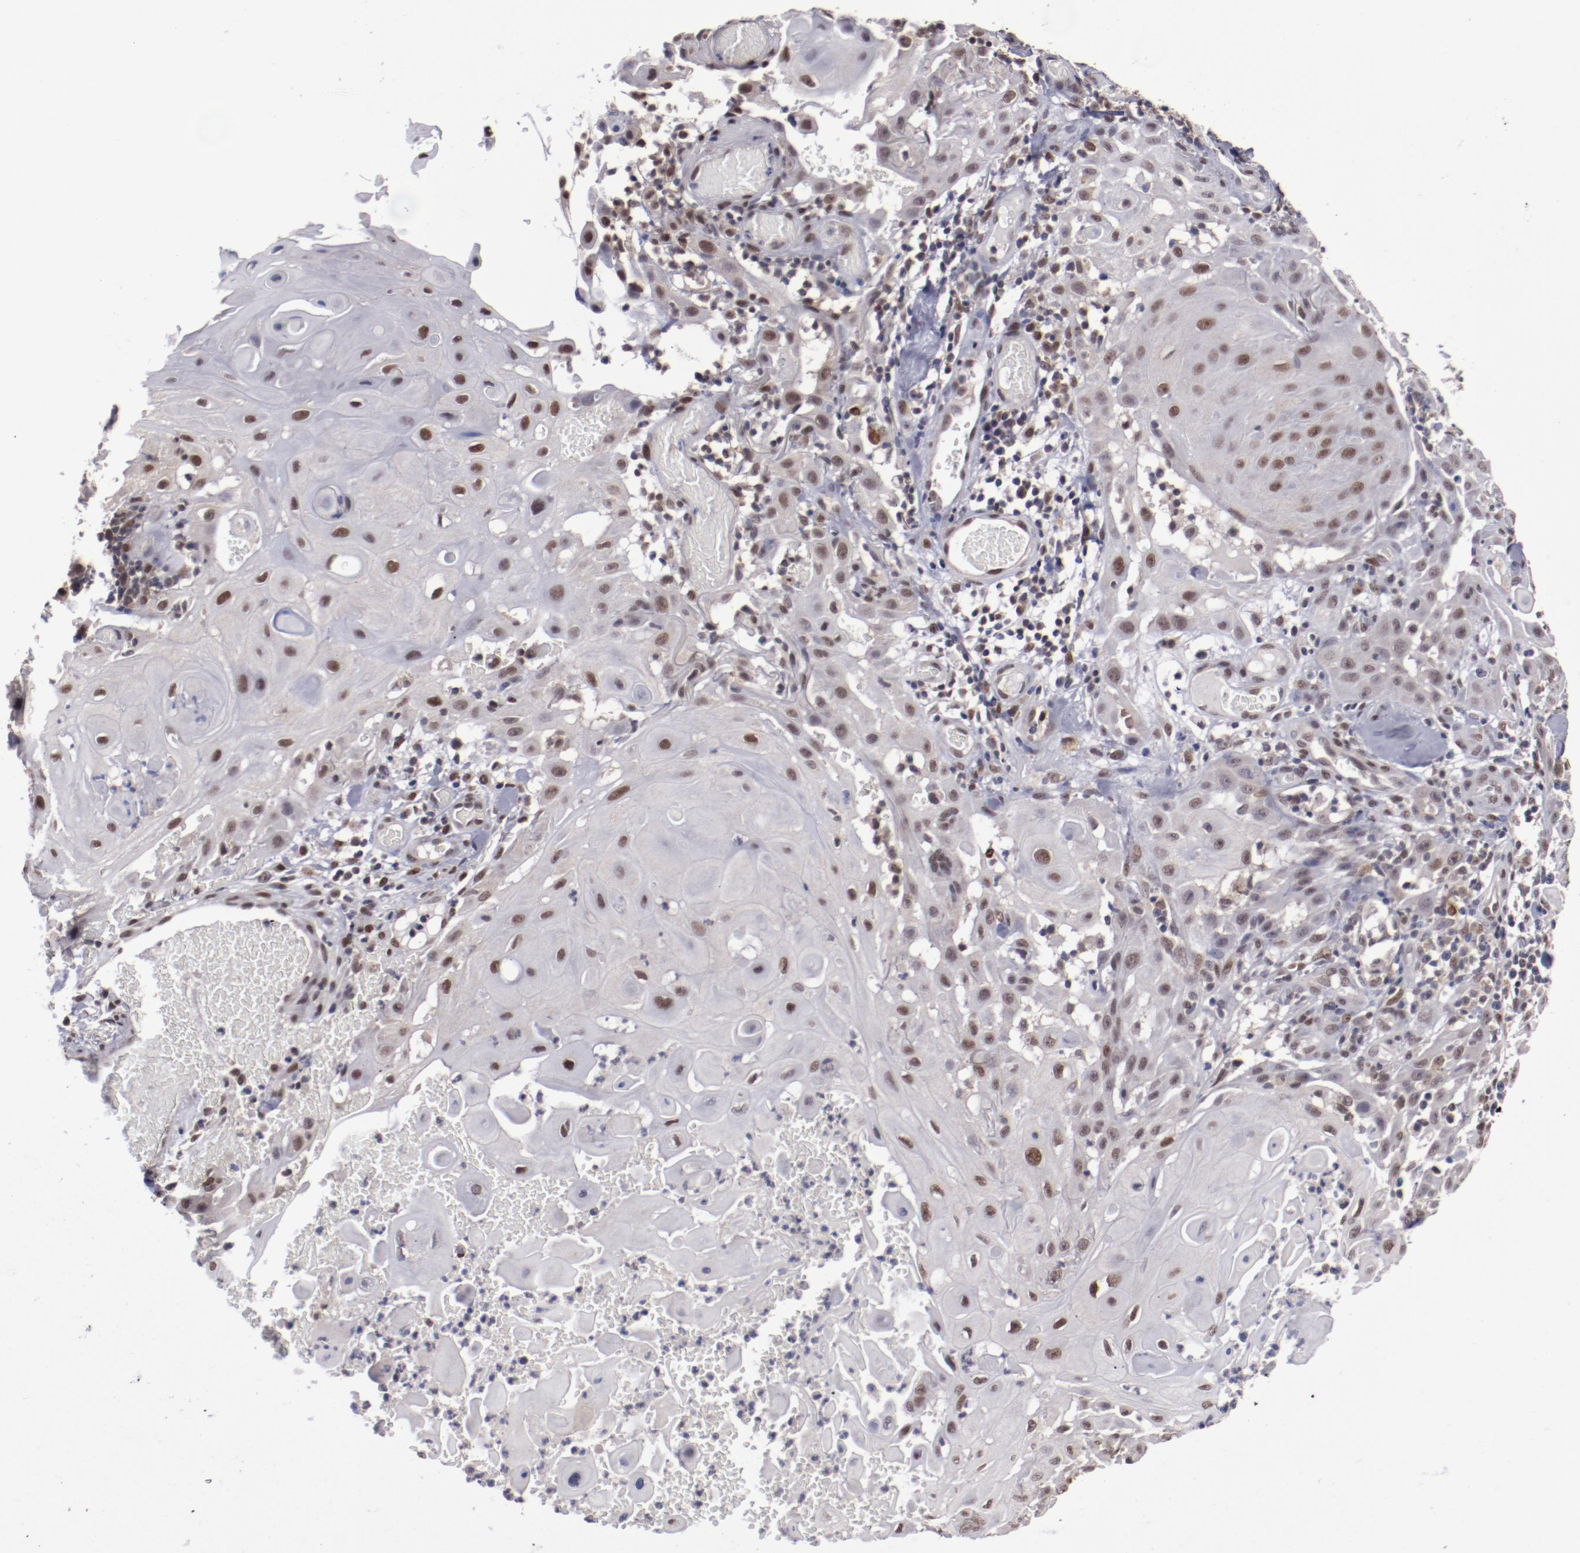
{"staining": {"intensity": "moderate", "quantity": "25%-75%", "location": "nuclear"}, "tissue": "skin cancer", "cell_type": "Tumor cells", "image_type": "cancer", "snomed": [{"axis": "morphology", "description": "Squamous cell carcinoma, NOS"}, {"axis": "topography", "description": "Skin"}], "caption": "Immunohistochemistry image of human skin cancer (squamous cell carcinoma) stained for a protein (brown), which demonstrates medium levels of moderate nuclear staining in about 25%-75% of tumor cells.", "gene": "ARNT", "patient": {"sex": "male", "age": 24}}